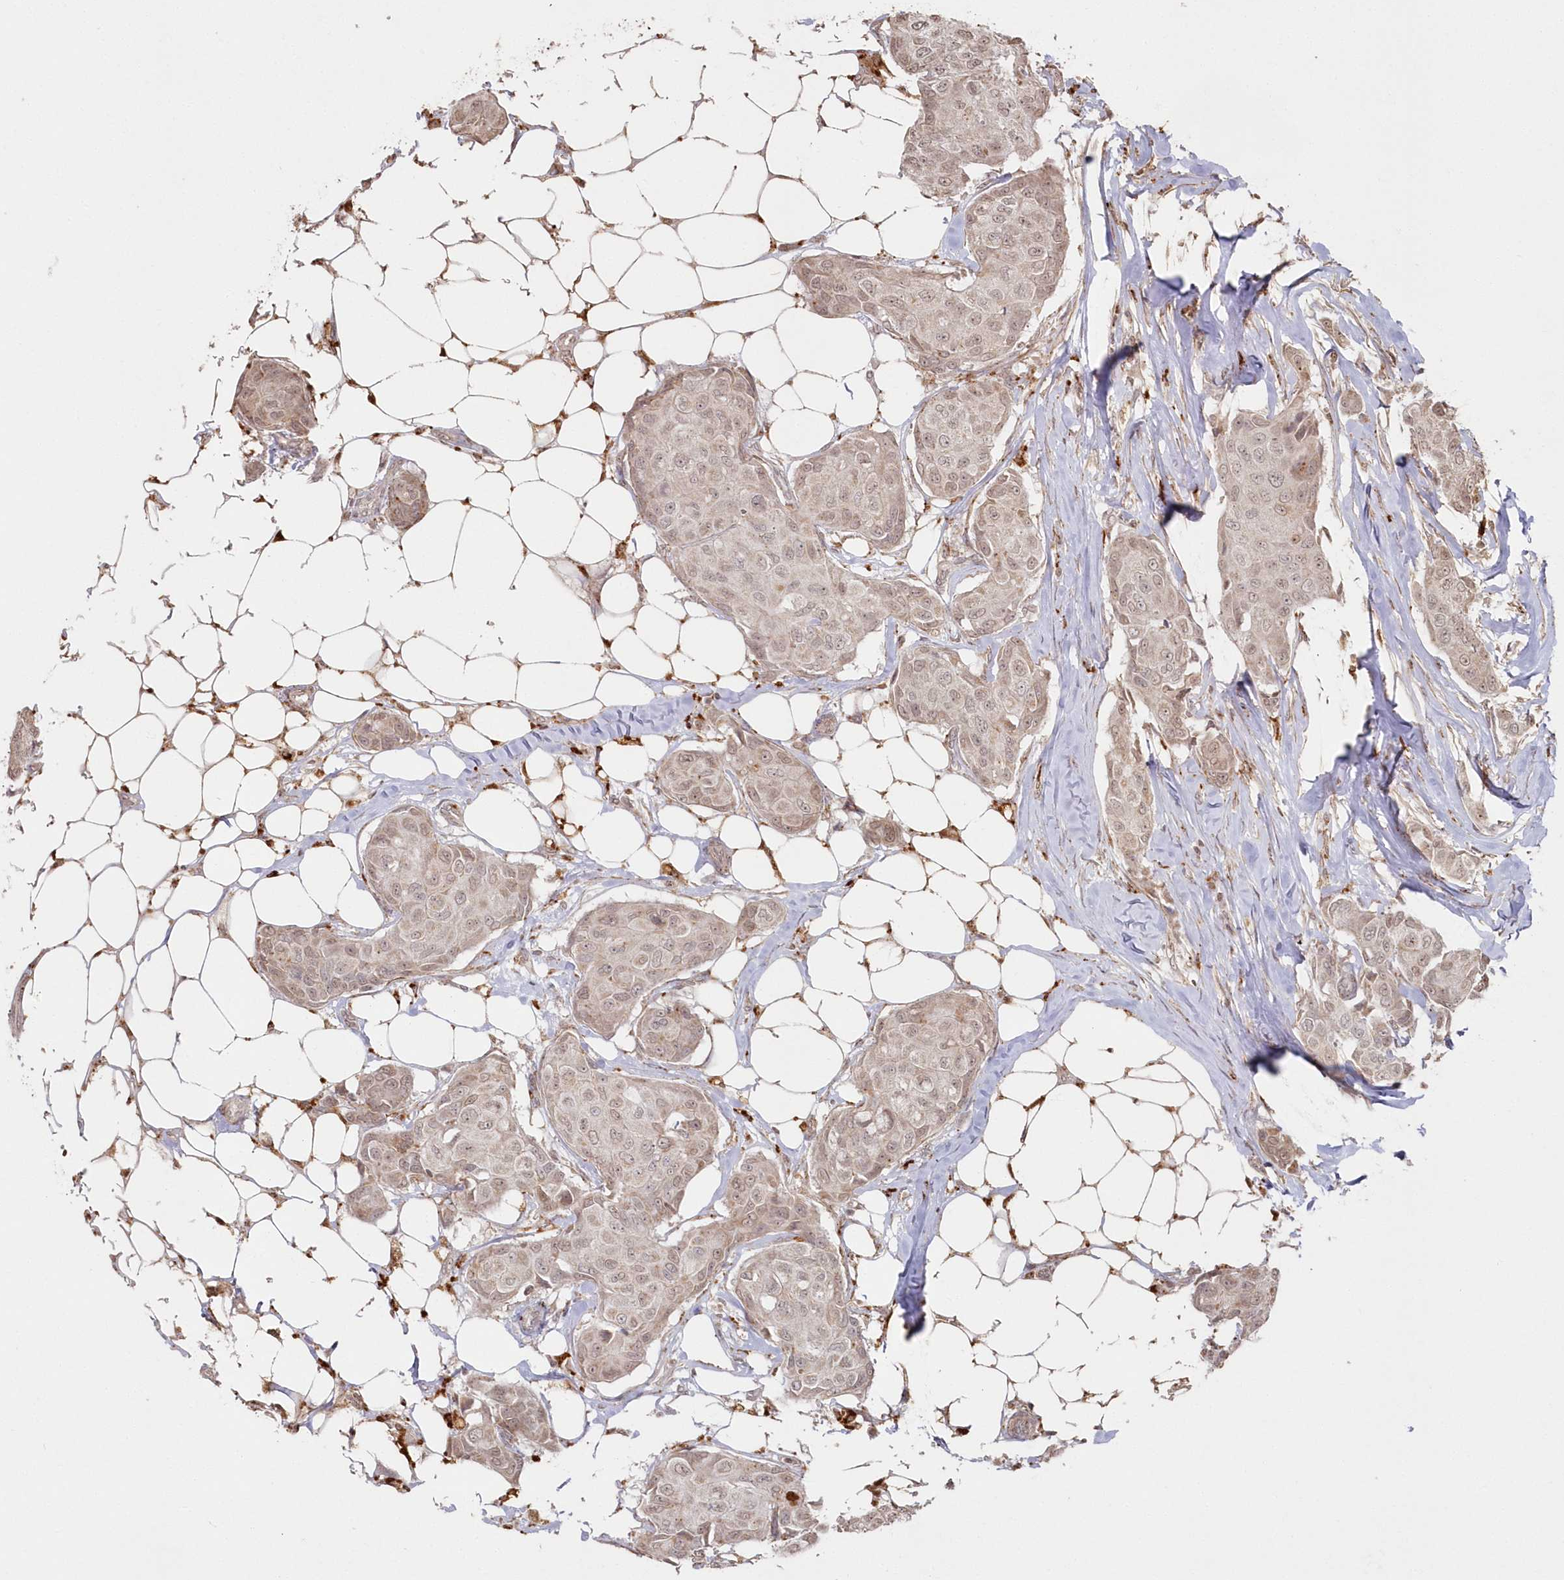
{"staining": {"intensity": "weak", "quantity": "25%-75%", "location": "cytoplasmic/membranous,nuclear"}, "tissue": "breast cancer", "cell_type": "Tumor cells", "image_type": "cancer", "snomed": [{"axis": "morphology", "description": "Duct carcinoma"}, {"axis": "topography", "description": "Breast"}], "caption": "IHC staining of breast infiltrating ductal carcinoma, which demonstrates low levels of weak cytoplasmic/membranous and nuclear positivity in about 25%-75% of tumor cells indicating weak cytoplasmic/membranous and nuclear protein staining. The staining was performed using DAB (brown) for protein detection and nuclei were counterstained in hematoxylin (blue).", "gene": "ARSB", "patient": {"sex": "female", "age": 80}}